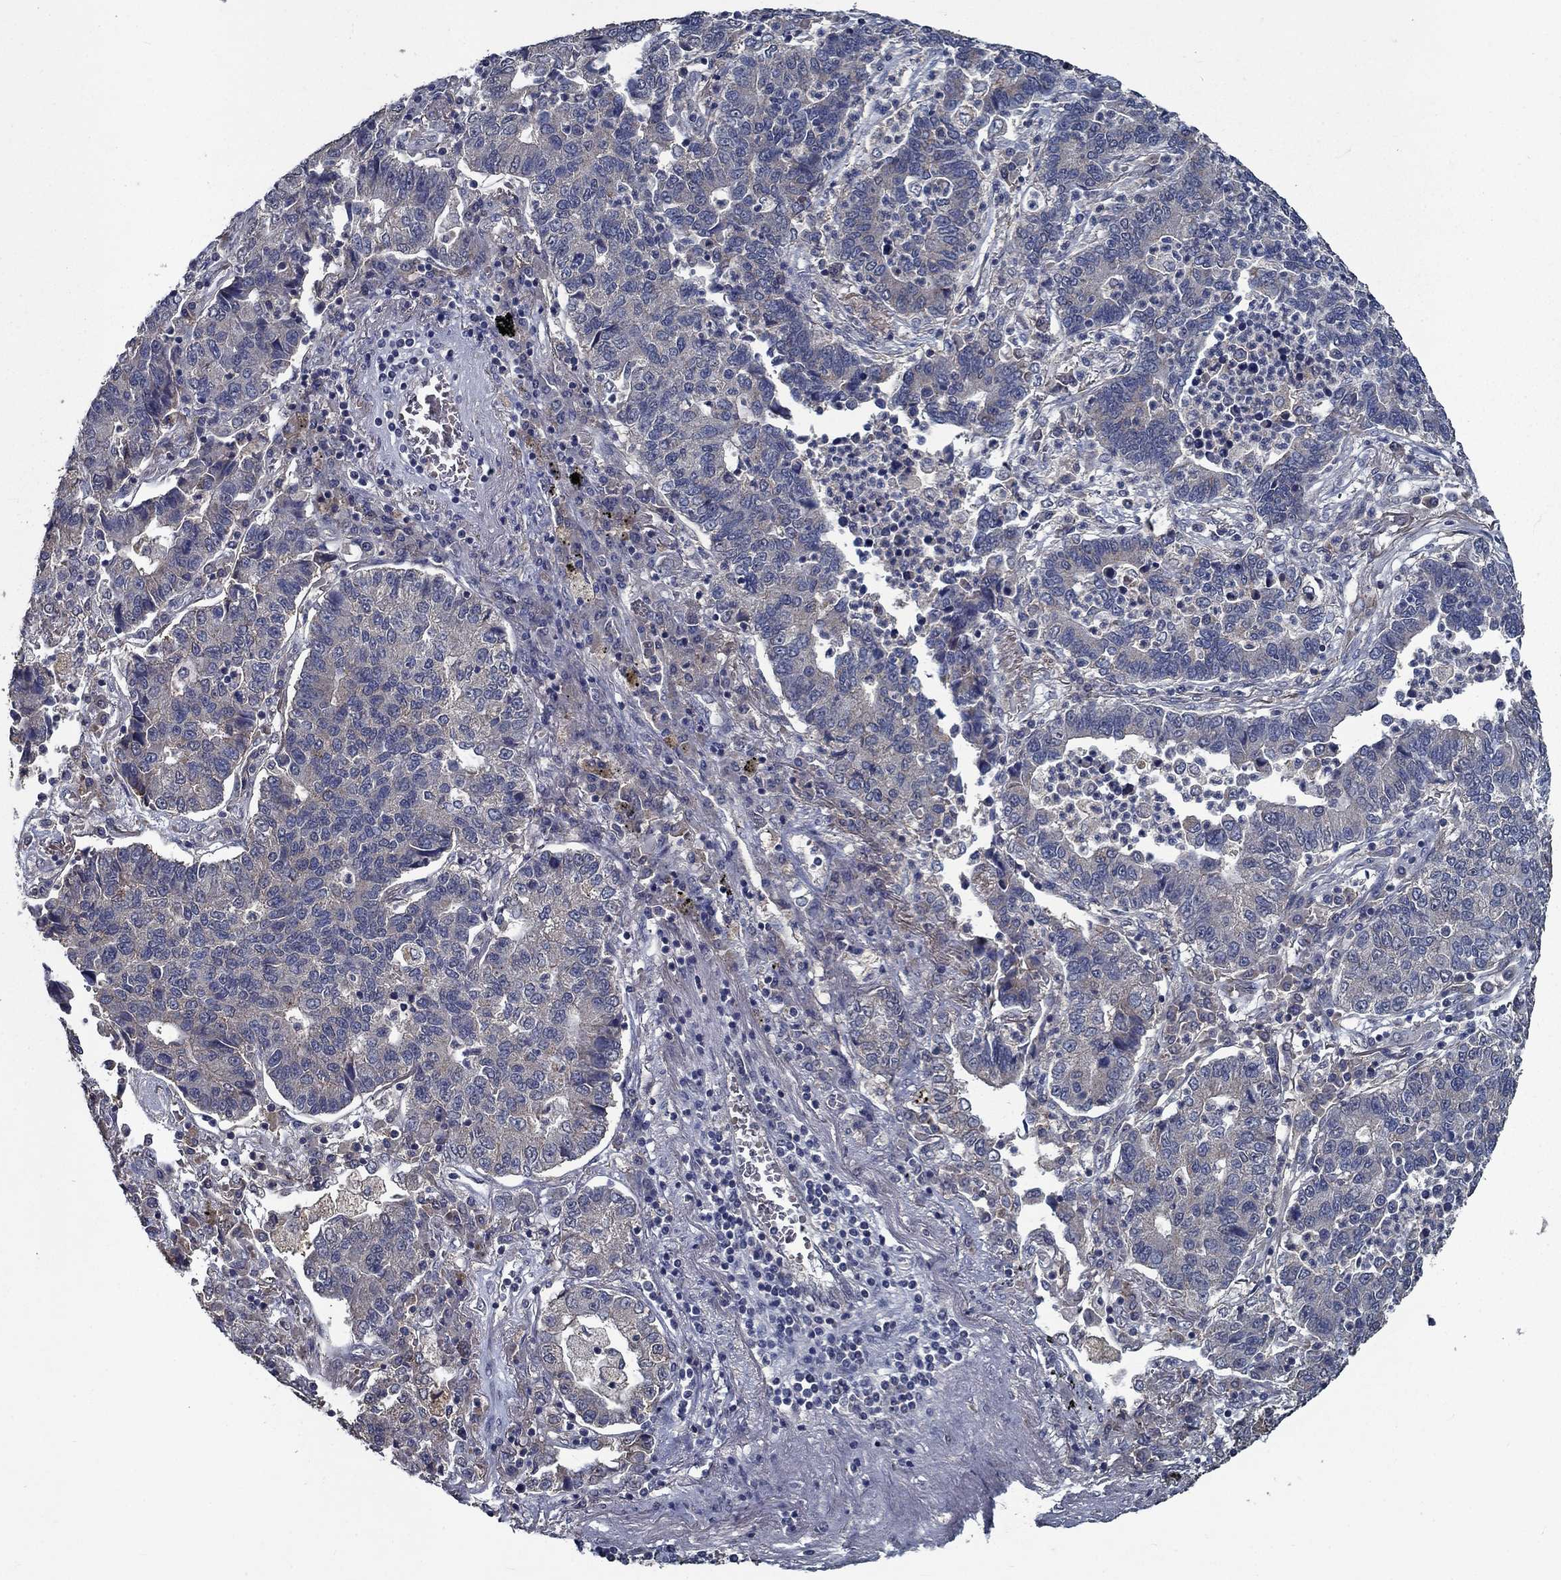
{"staining": {"intensity": "negative", "quantity": "none", "location": "none"}, "tissue": "lung cancer", "cell_type": "Tumor cells", "image_type": "cancer", "snomed": [{"axis": "morphology", "description": "Adenocarcinoma, NOS"}, {"axis": "topography", "description": "Lung"}], "caption": "This is an IHC image of lung adenocarcinoma. There is no staining in tumor cells.", "gene": "SLC44A1", "patient": {"sex": "female", "age": 57}}